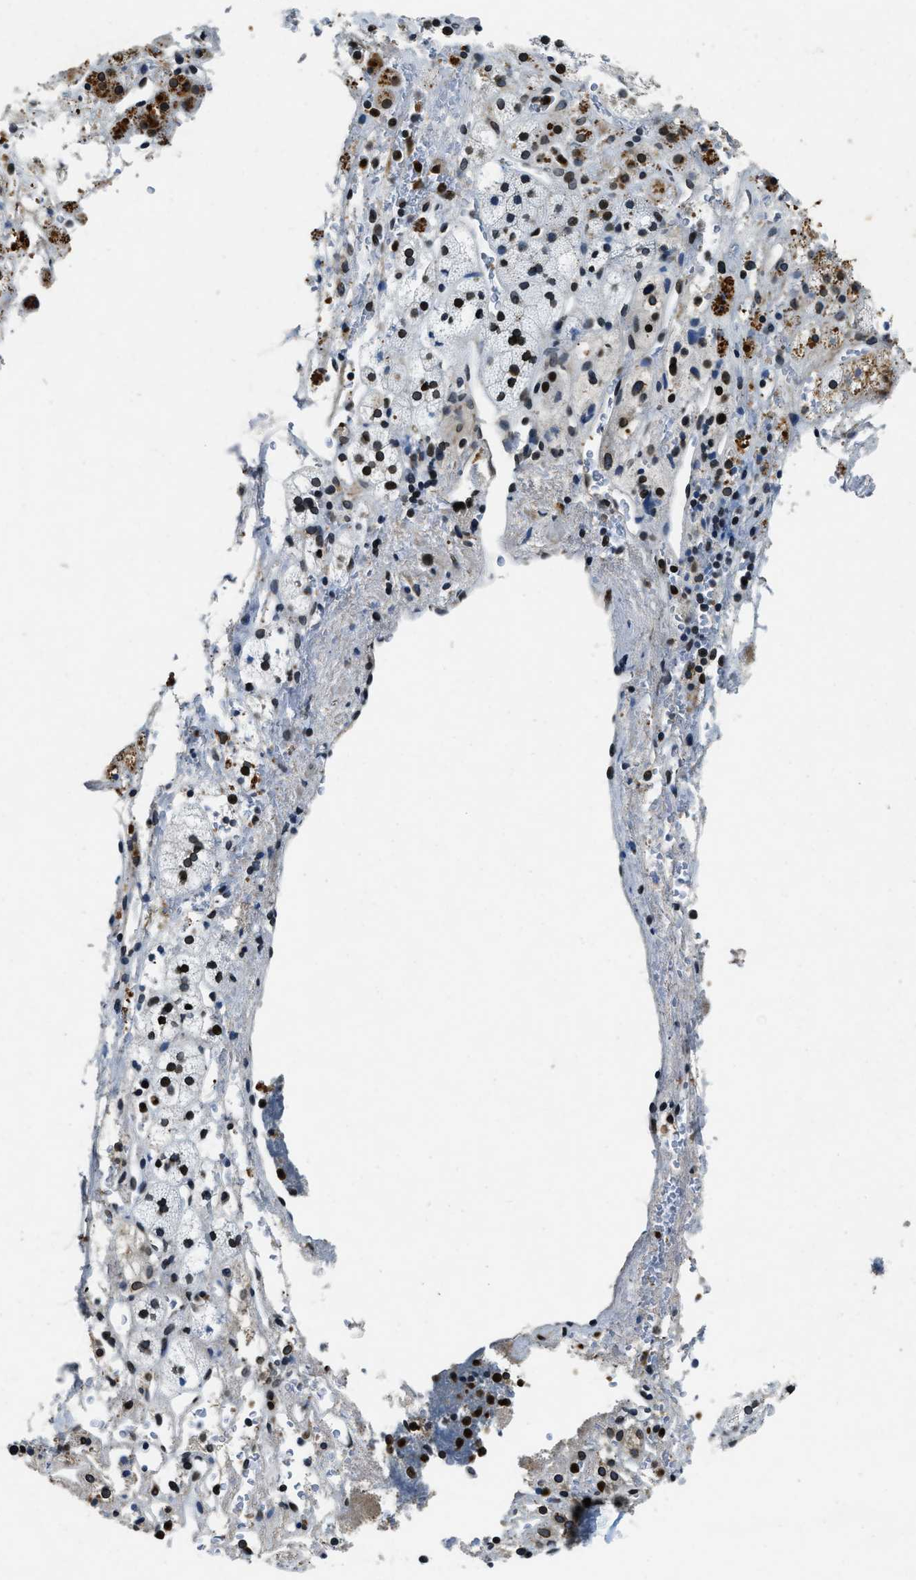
{"staining": {"intensity": "strong", "quantity": ">75%", "location": "cytoplasmic/membranous,nuclear"}, "tissue": "adrenal gland", "cell_type": "Glandular cells", "image_type": "normal", "snomed": [{"axis": "morphology", "description": "Normal tissue, NOS"}, {"axis": "topography", "description": "Adrenal gland"}], "caption": "This is a photomicrograph of immunohistochemistry (IHC) staining of unremarkable adrenal gland, which shows strong positivity in the cytoplasmic/membranous,nuclear of glandular cells.", "gene": "ZC3HC1", "patient": {"sex": "male", "age": 56}}